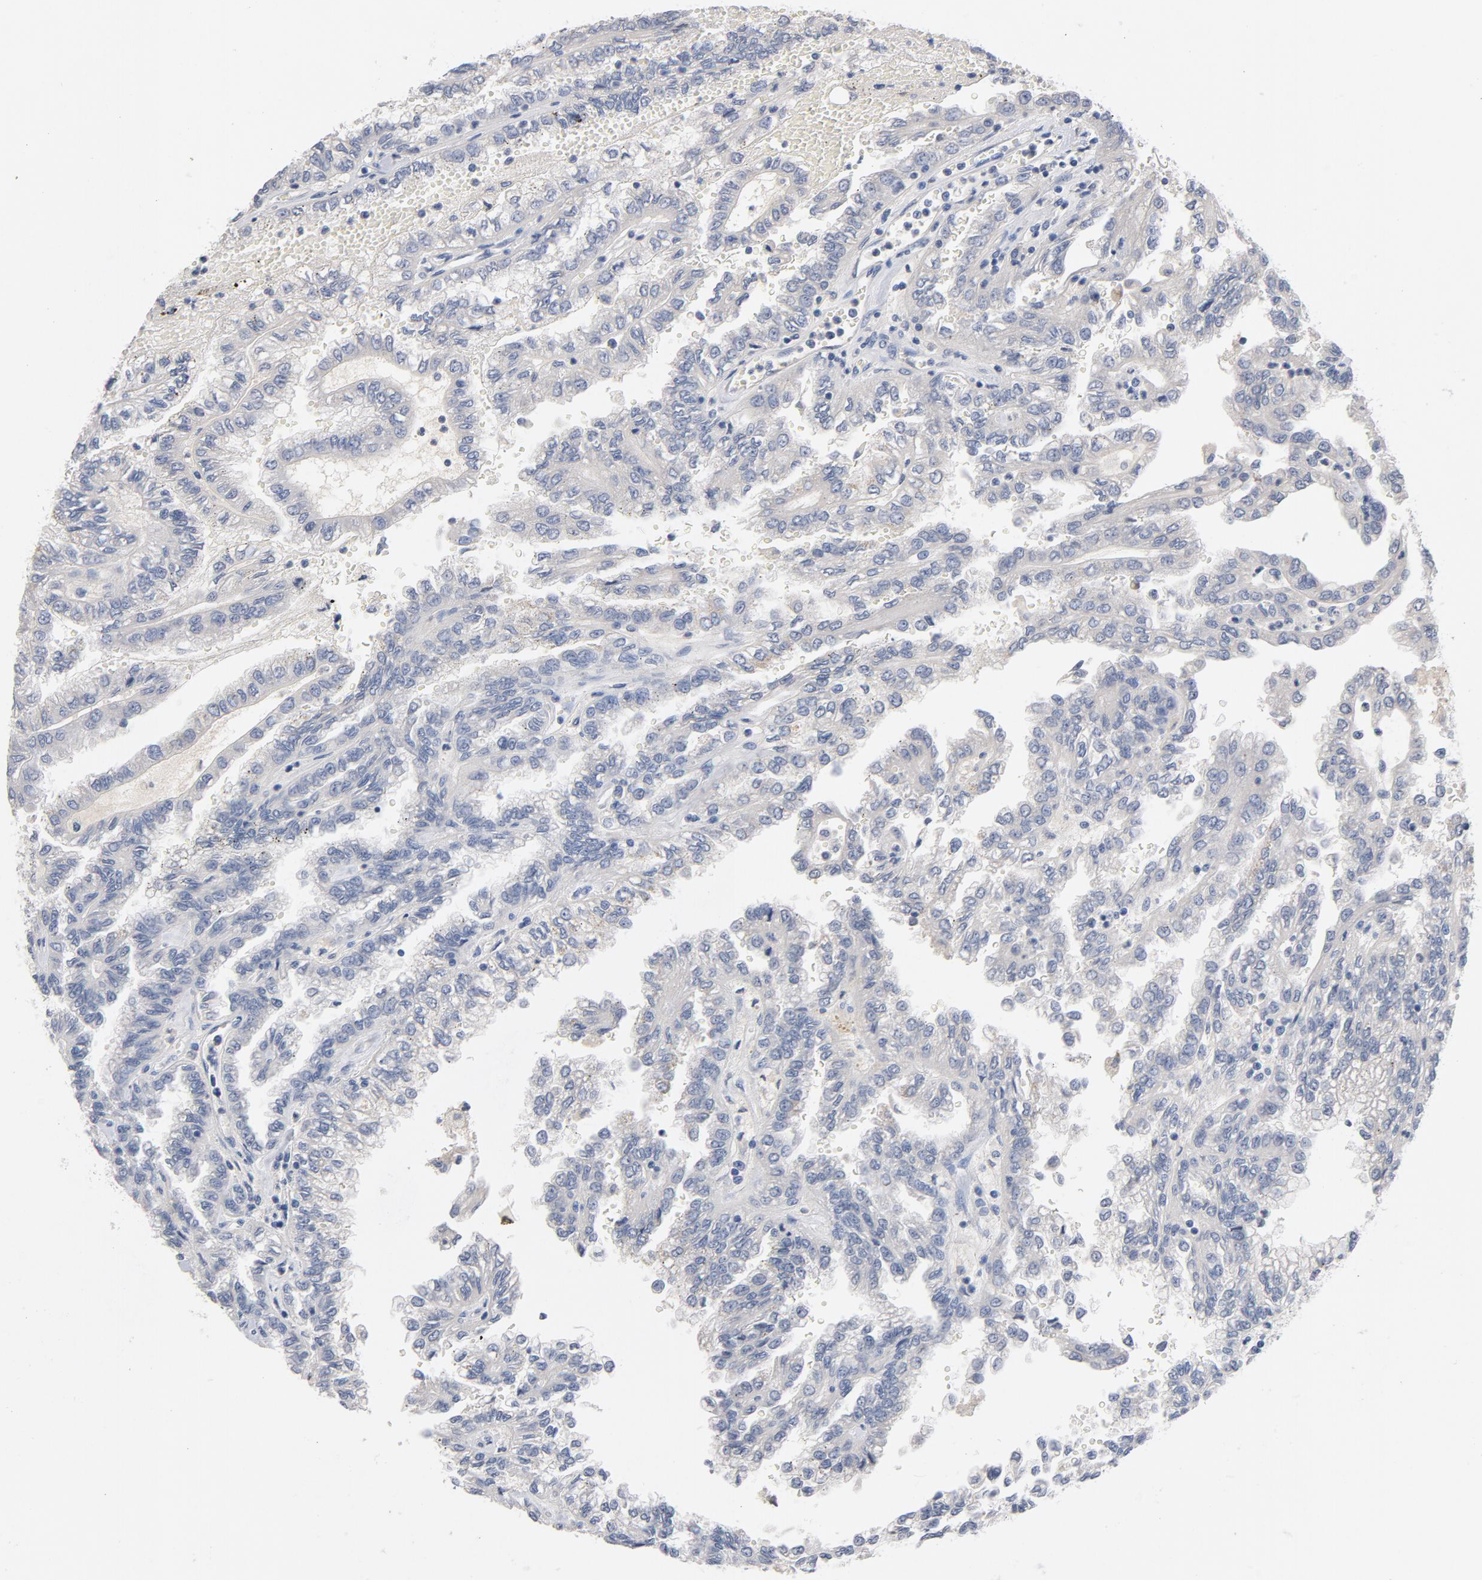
{"staining": {"intensity": "negative", "quantity": "none", "location": "none"}, "tissue": "renal cancer", "cell_type": "Tumor cells", "image_type": "cancer", "snomed": [{"axis": "morphology", "description": "Inflammation, NOS"}, {"axis": "morphology", "description": "Adenocarcinoma, NOS"}, {"axis": "topography", "description": "Kidney"}], "caption": "High magnification brightfield microscopy of adenocarcinoma (renal) stained with DAB (3,3'-diaminobenzidine) (brown) and counterstained with hematoxylin (blue): tumor cells show no significant positivity.", "gene": "ZCCHC13", "patient": {"sex": "male", "age": 68}}